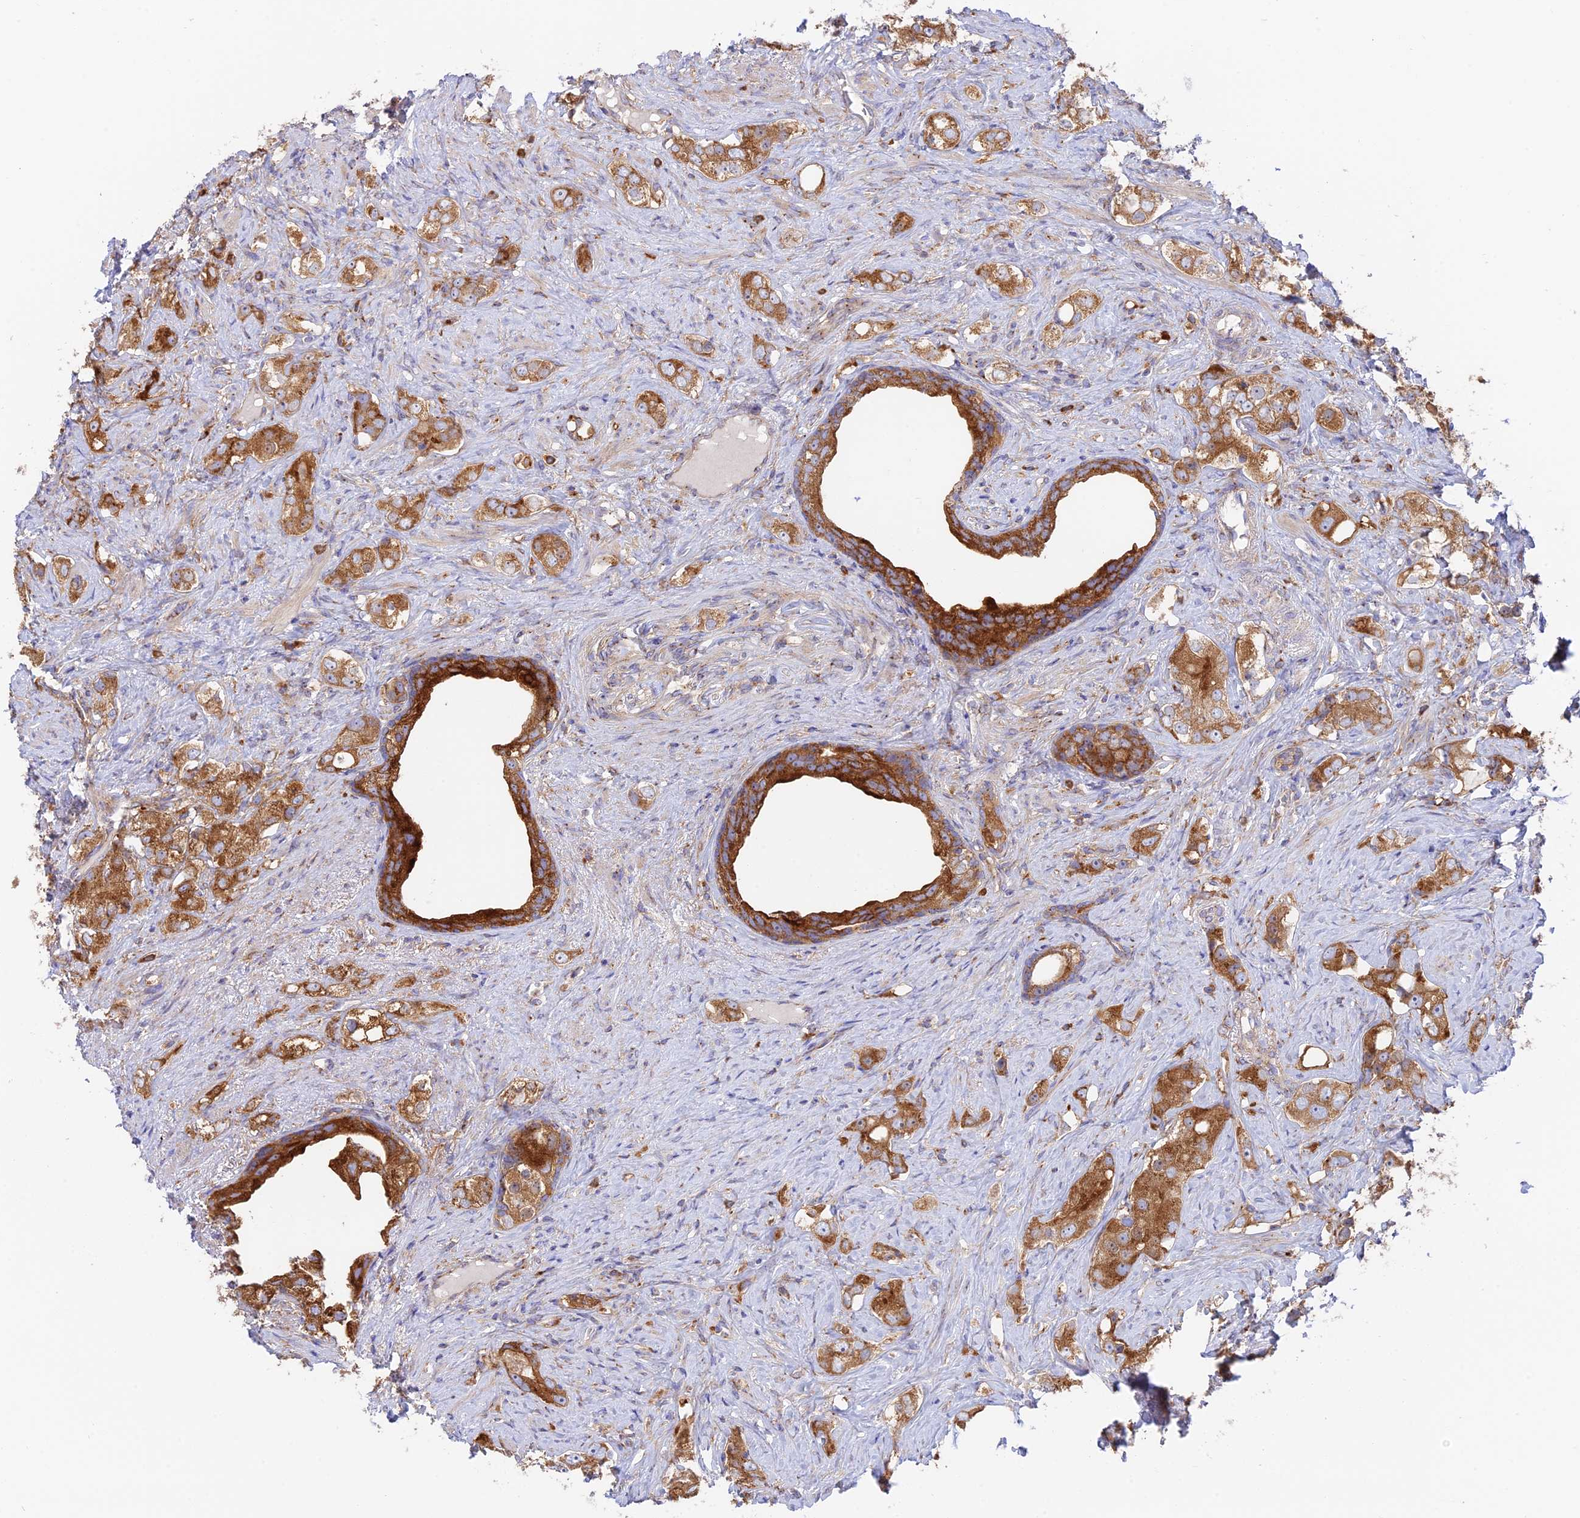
{"staining": {"intensity": "strong", "quantity": ">75%", "location": "cytoplasmic/membranous"}, "tissue": "prostate cancer", "cell_type": "Tumor cells", "image_type": "cancer", "snomed": [{"axis": "morphology", "description": "Adenocarcinoma, High grade"}, {"axis": "topography", "description": "Prostate"}], "caption": "This is a micrograph of immunohistochemistry (IHC) staining of prostate cancer (adenocarcinoma (high-grade)), which shows strong staining in the cytoplasmic/membranous of tumor cells.", "gene": "GOLGA3", "patient": {"sex": "male", "age": 63}}